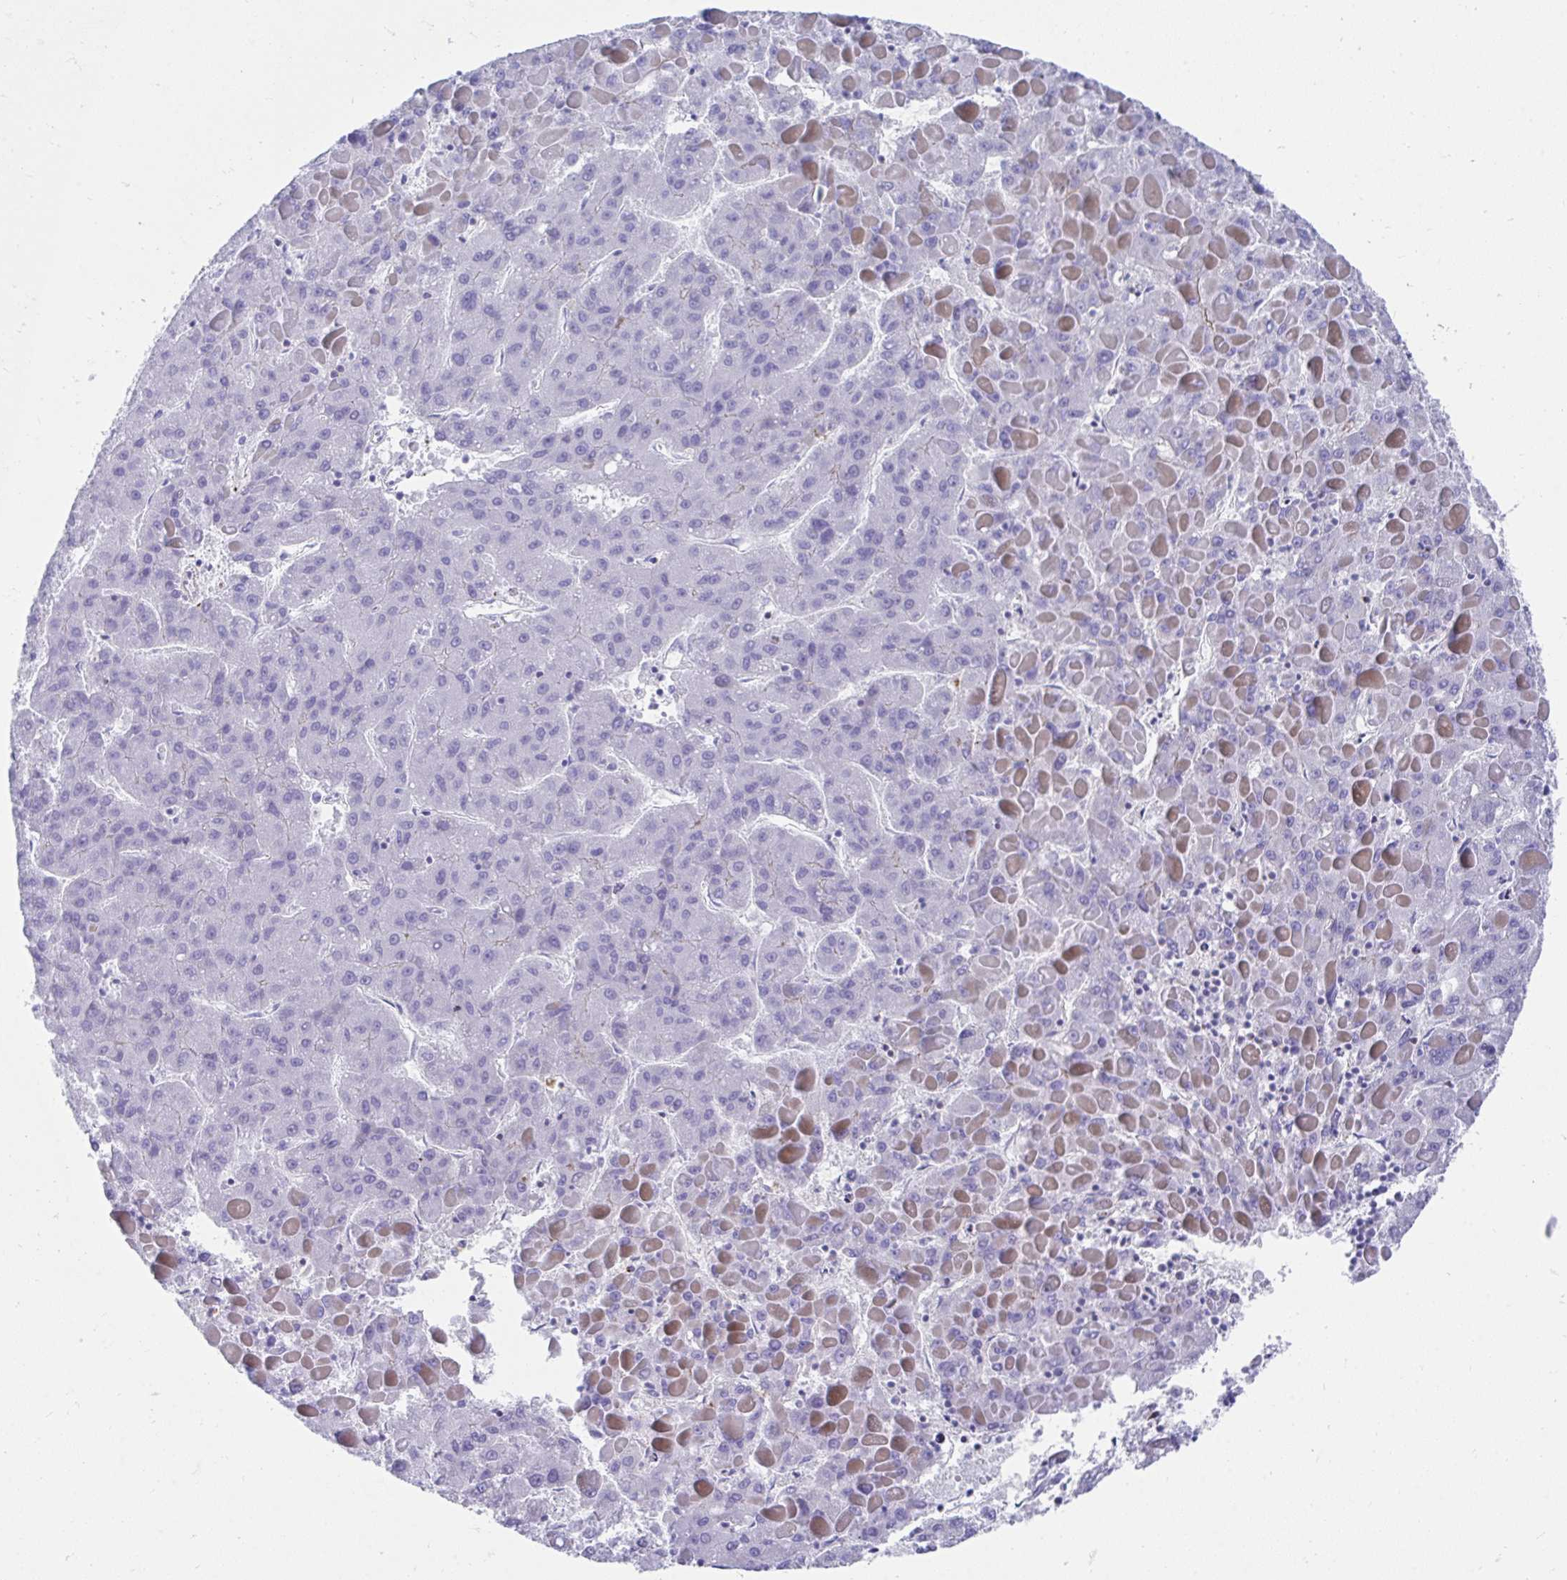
{"staining": {"intensity": "negative", "quantity": "none", "location": "none"}, "tissue": "liver cancer", "cell_type": "Tumor cells", "image_type": "cancer", "snomed": [{"axis": "morphology", "description": "Carcinoma, Hepatocellular, NOS"}, {"axis": "topography", "description": "Liver"}], "caption": "This is a photomicrograph of immunohistochemistry (IHC) staining of hepatocellular carcinoma (liver), which shows no expression in tumor cells.", "gene": "CSTB", "patient": {"sex": "female", "age": 82}}